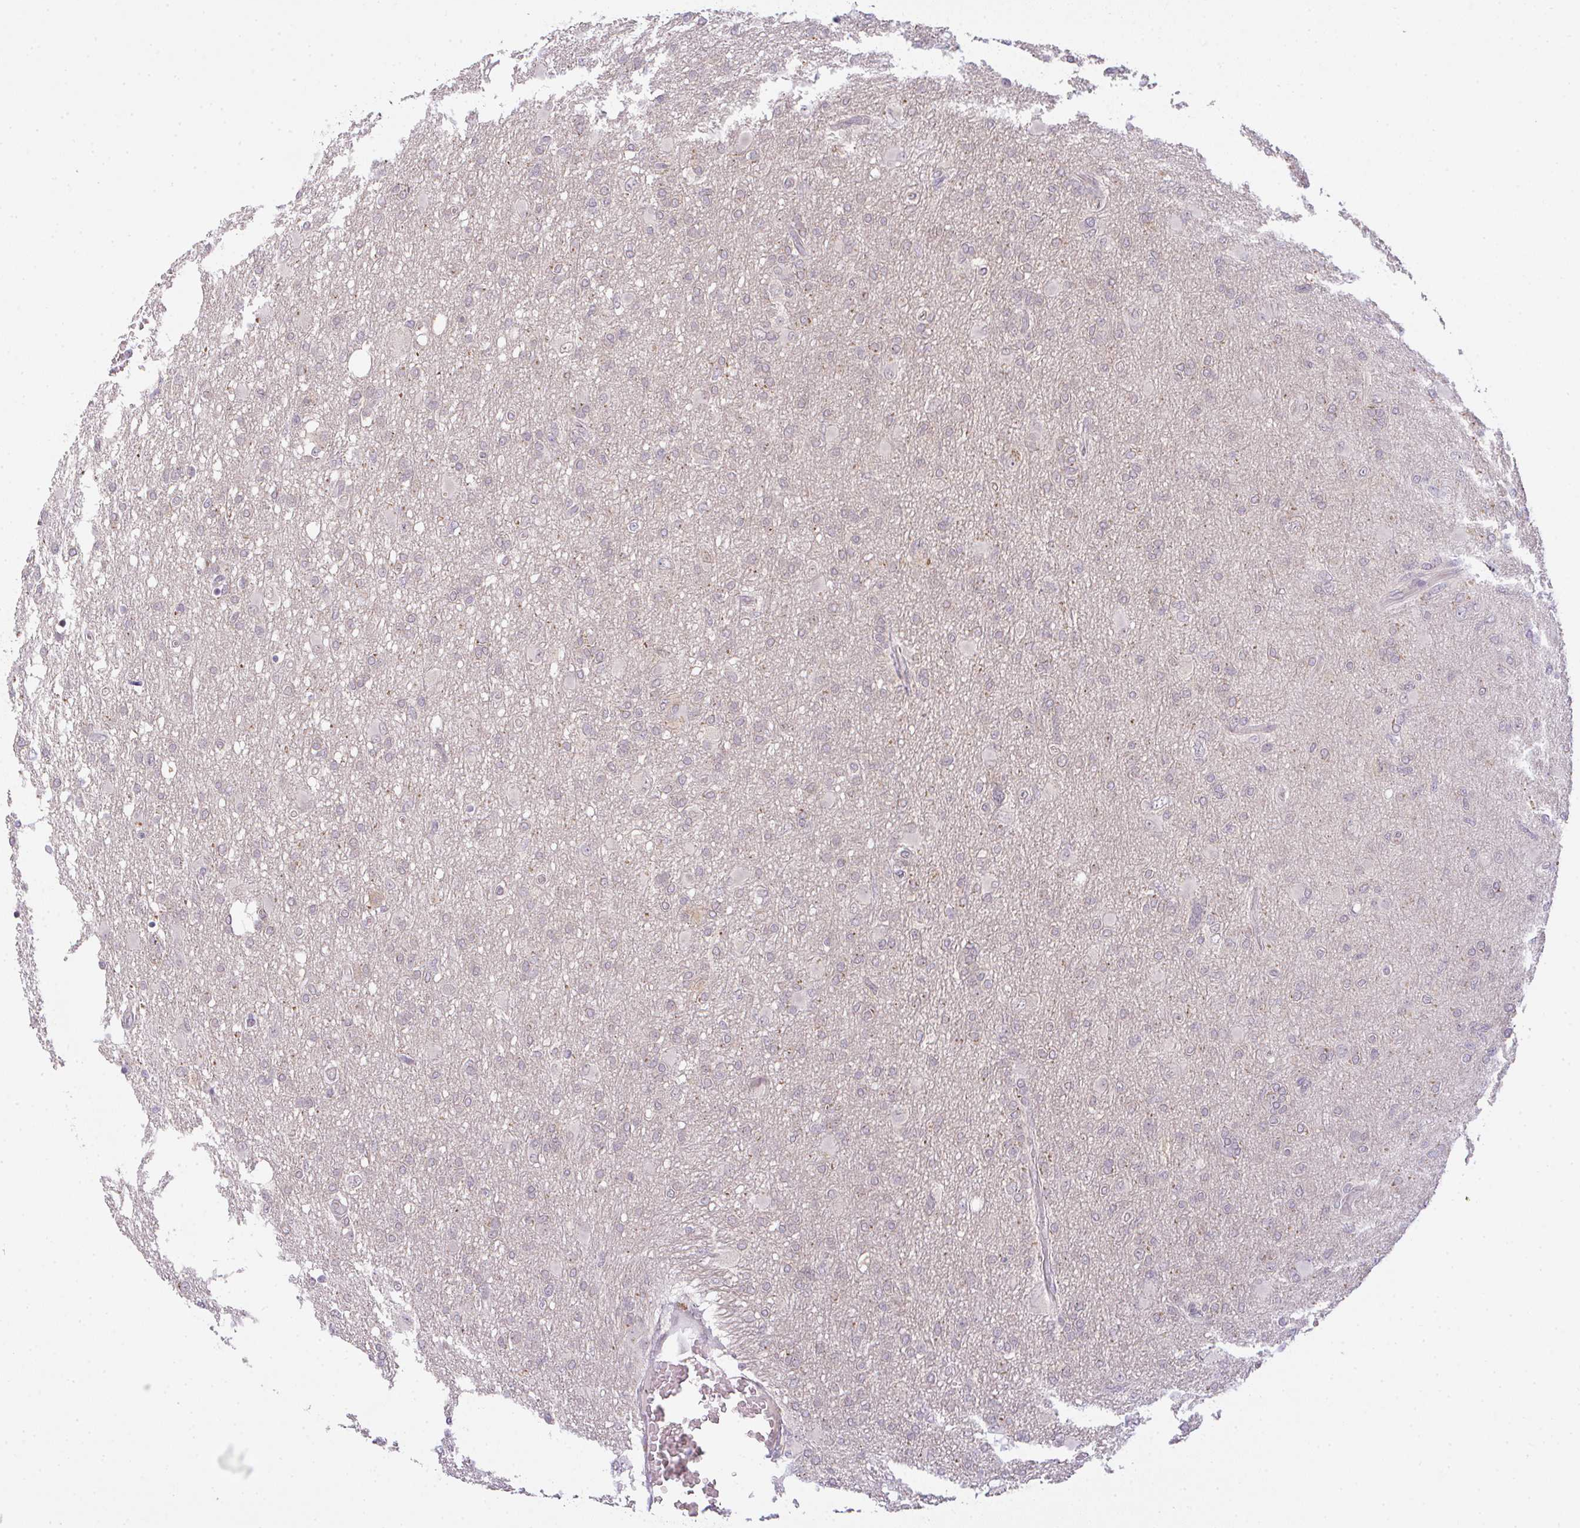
{"staining": {"intensity": "negative", "quantity": "none", "location": "none"}, "tissue": "glioma", "cell_type": "Tumor cells", "image_type": "cancer", "snomed": [{"axis": "morphology", "description": "Glioma, malignant, High grade"}, {"axis": "topography", "description": "Brain"}], "caption": "The immunohistochemistry (IHC) histopathology image has no significant positivity in tumor cells of malignant glioma (high-grade) tissue.", "gene": "CSE1L", "patient": {"sex": "male", "age": 61}}